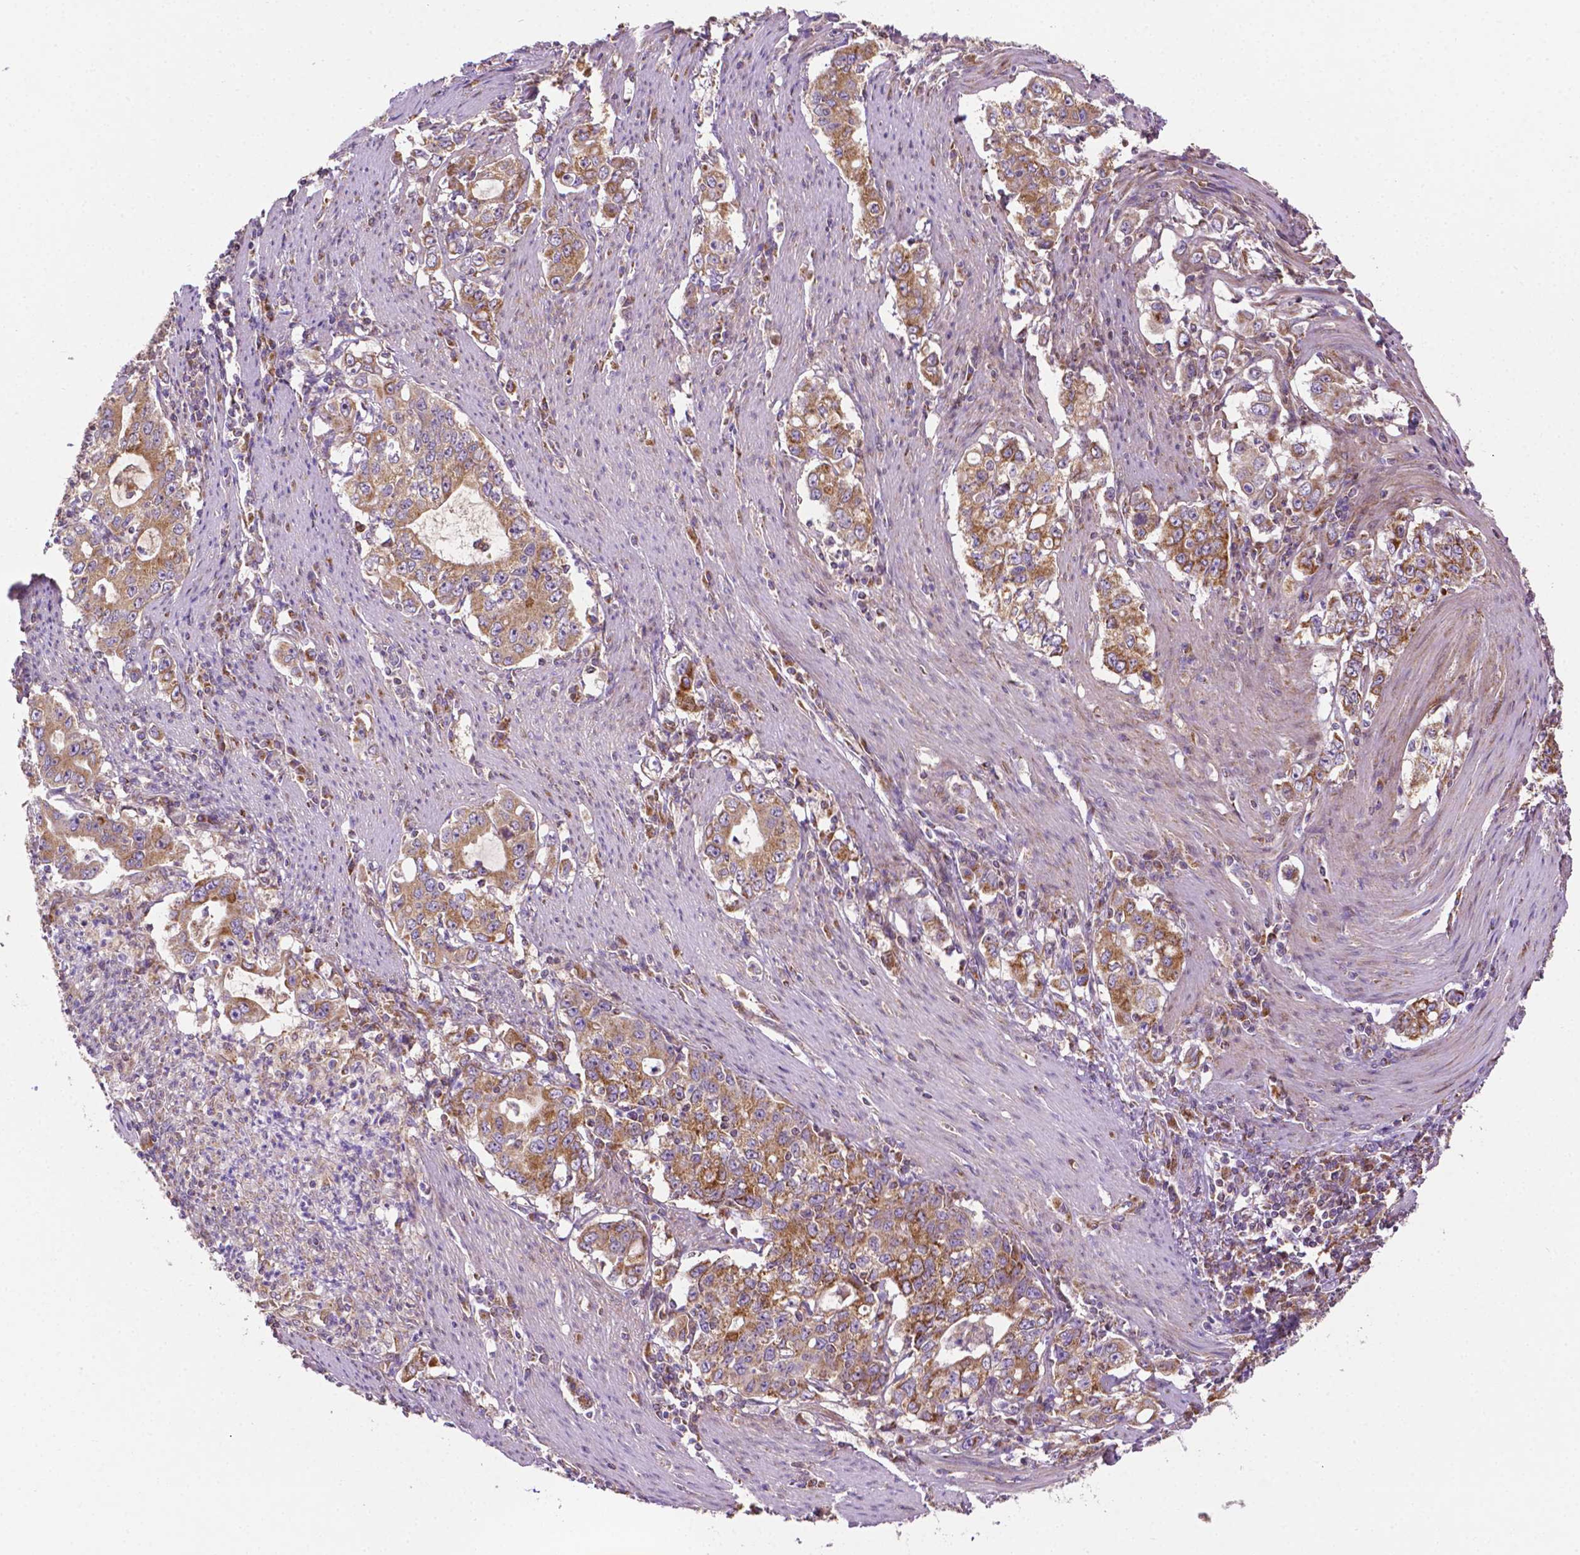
{"staining": {"intensity": "moderate", "quantity": "25%-75%", "location": "cytoplasmic/membranous"}, "tissue": "stomach cancer", "cell_type": "Tumor cells", "image_type": "cancer", "snomed": [{"axis": "morphology", "description": "Adenocarcinoma, NOS"}, {"axis": "topography", "description": "Stomach, lower"}], "caption": "Tumor cells exhibit medium levels of moderate cytoplasmic/membranous staining in approximately 25%-75% of cells in human stomach cancer. Using DAB (3,3'-diaminobenzidine) (brown) and hematoxylin (blue) stains, captured at high magnification using brightfield microscopy.", "gene": "ILVBL", "patient": {"sex": "female", "age": 72}}